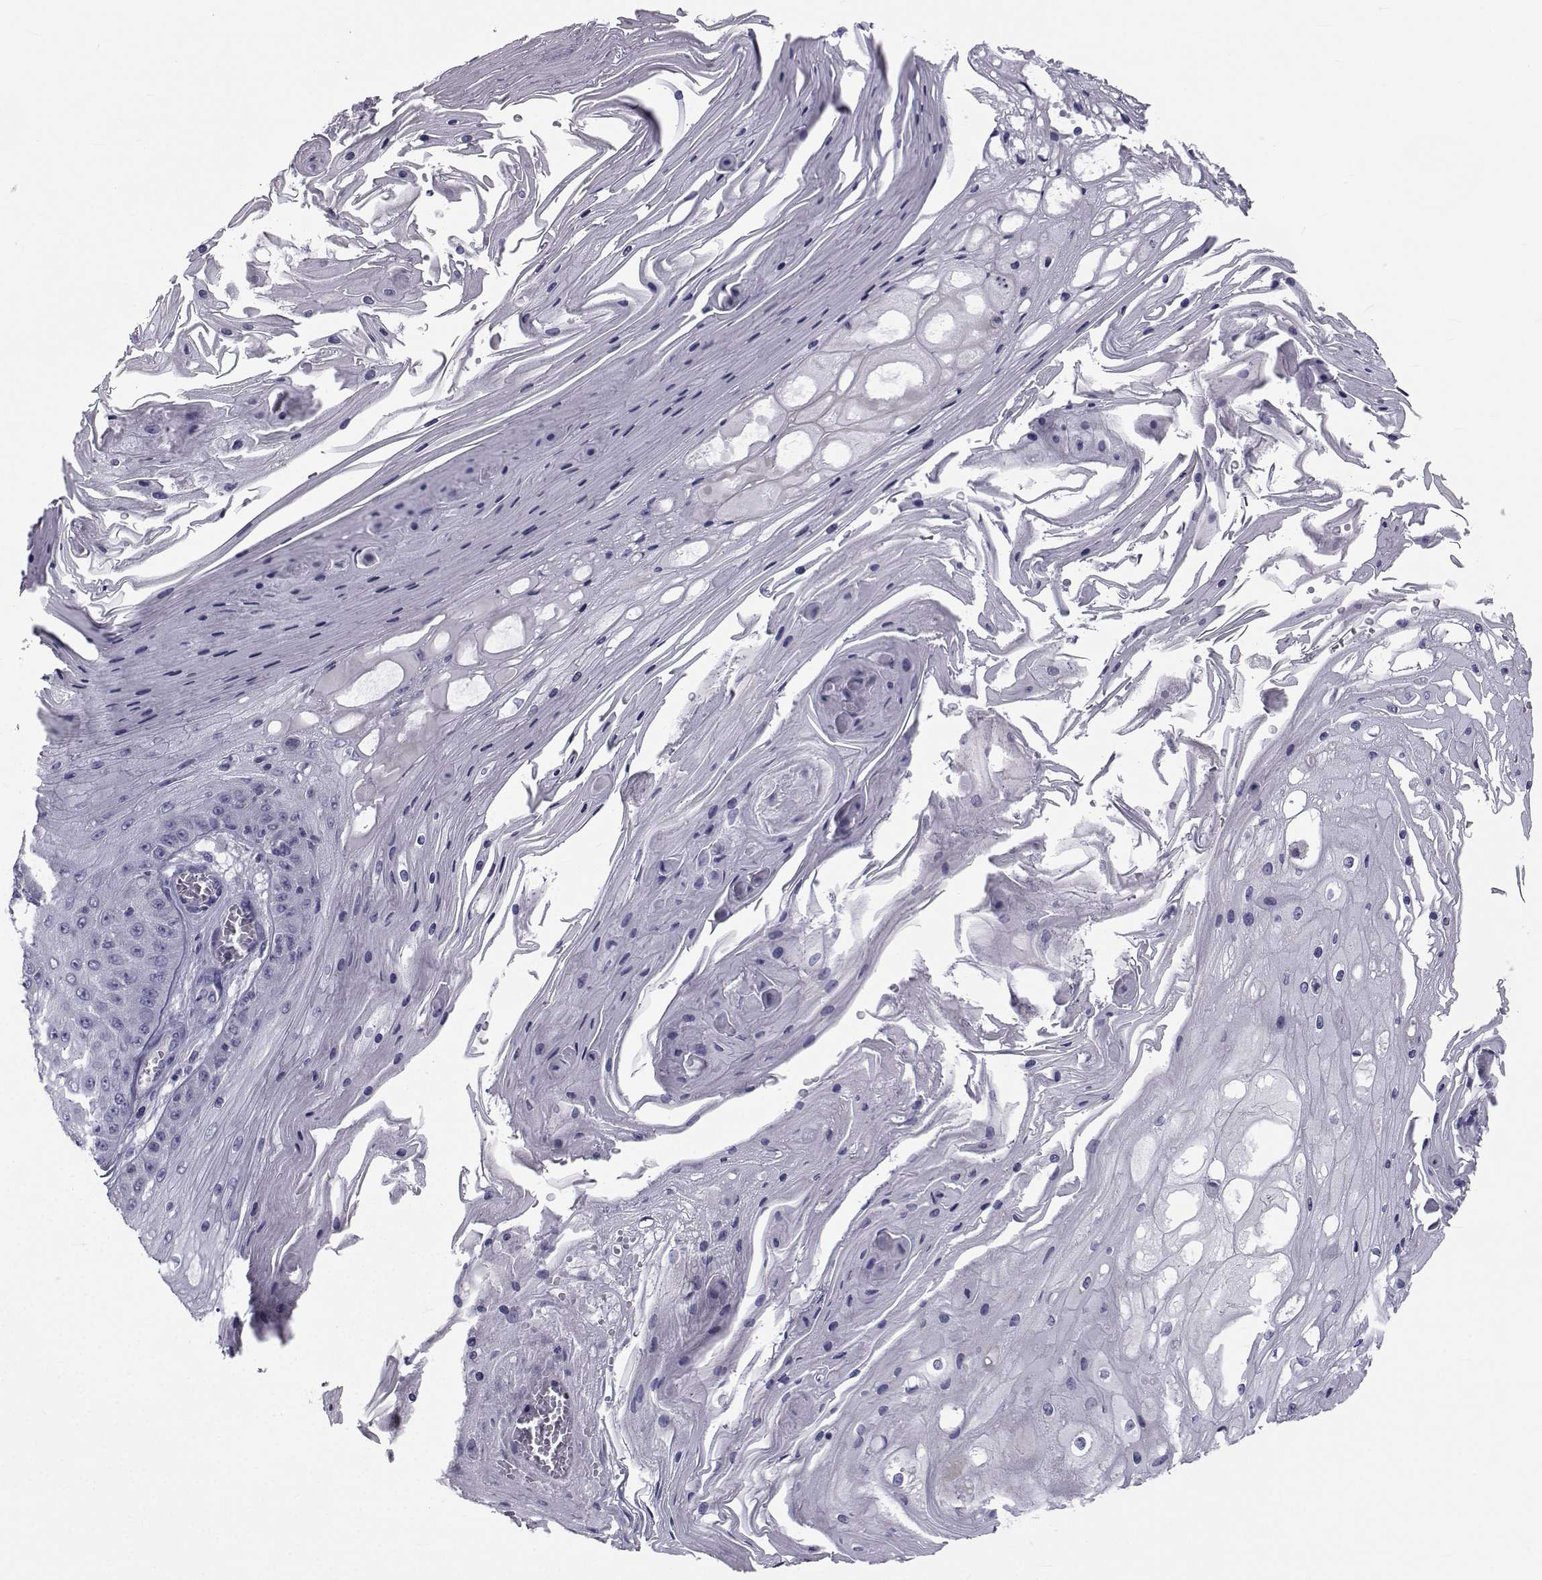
{"staining": {"intensity": "negative", "quantity": "none", "location": "none"}, "tissue": "skin cancer", "cell_type": "Tumor cells", "image_type": "cancer", "snomed": [{"axis": "morphology", "description": "Squamous cell carcinoma, NOS"}, {"axis": "topography", "description": "Skin"}], "caption": "Tumor cells show no significant positivity in skin squamous cell carcinoma. (DAB immunohistochemistry visualized using brightfield microscopy, high magnification).", "gene": "FDXR", "patient": {"sex": "male", "age": 70}}